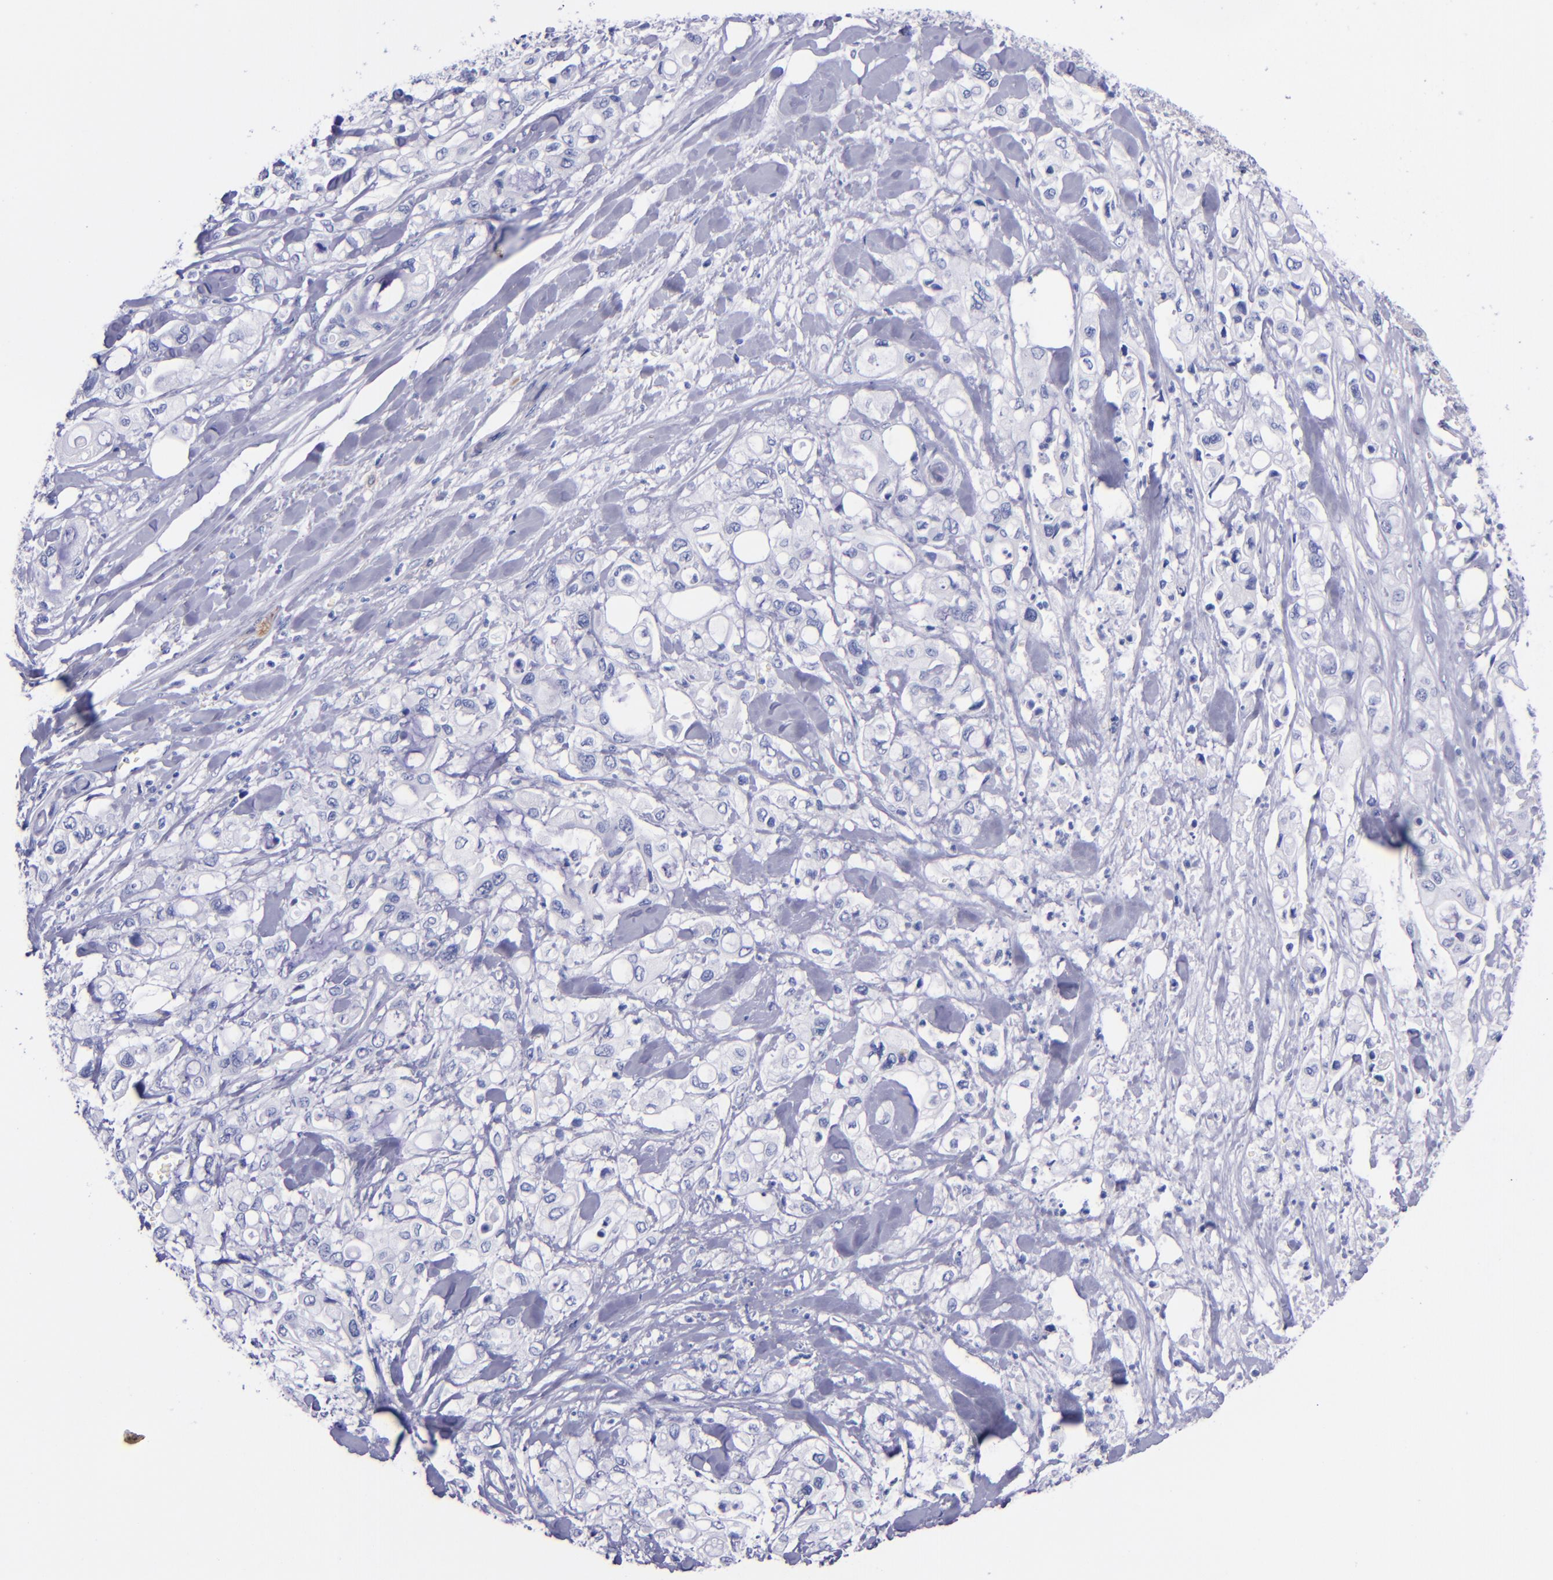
{"staining": {"intensity": "negative", "quantity": "none", "location": "none"}, "tissue": "pancreatic cancer", "cell_type": "Tumor cells", "image_type": "cancer", "snomed": [{"axis": "morphology", "description": "Adenocarcinoma, NOS"}, {"axis": "topography", "description": "Pancreas"}], "caption": "This histopathology image is of adenocarcinoma (pancreatic) stained with immunohistochemistry to label a protein in brown with the nuclei are counter-stained blue. There is no expression in tumor cells.", "gene": "SV2A", "patient": {"sex": "male", "age": 70}}